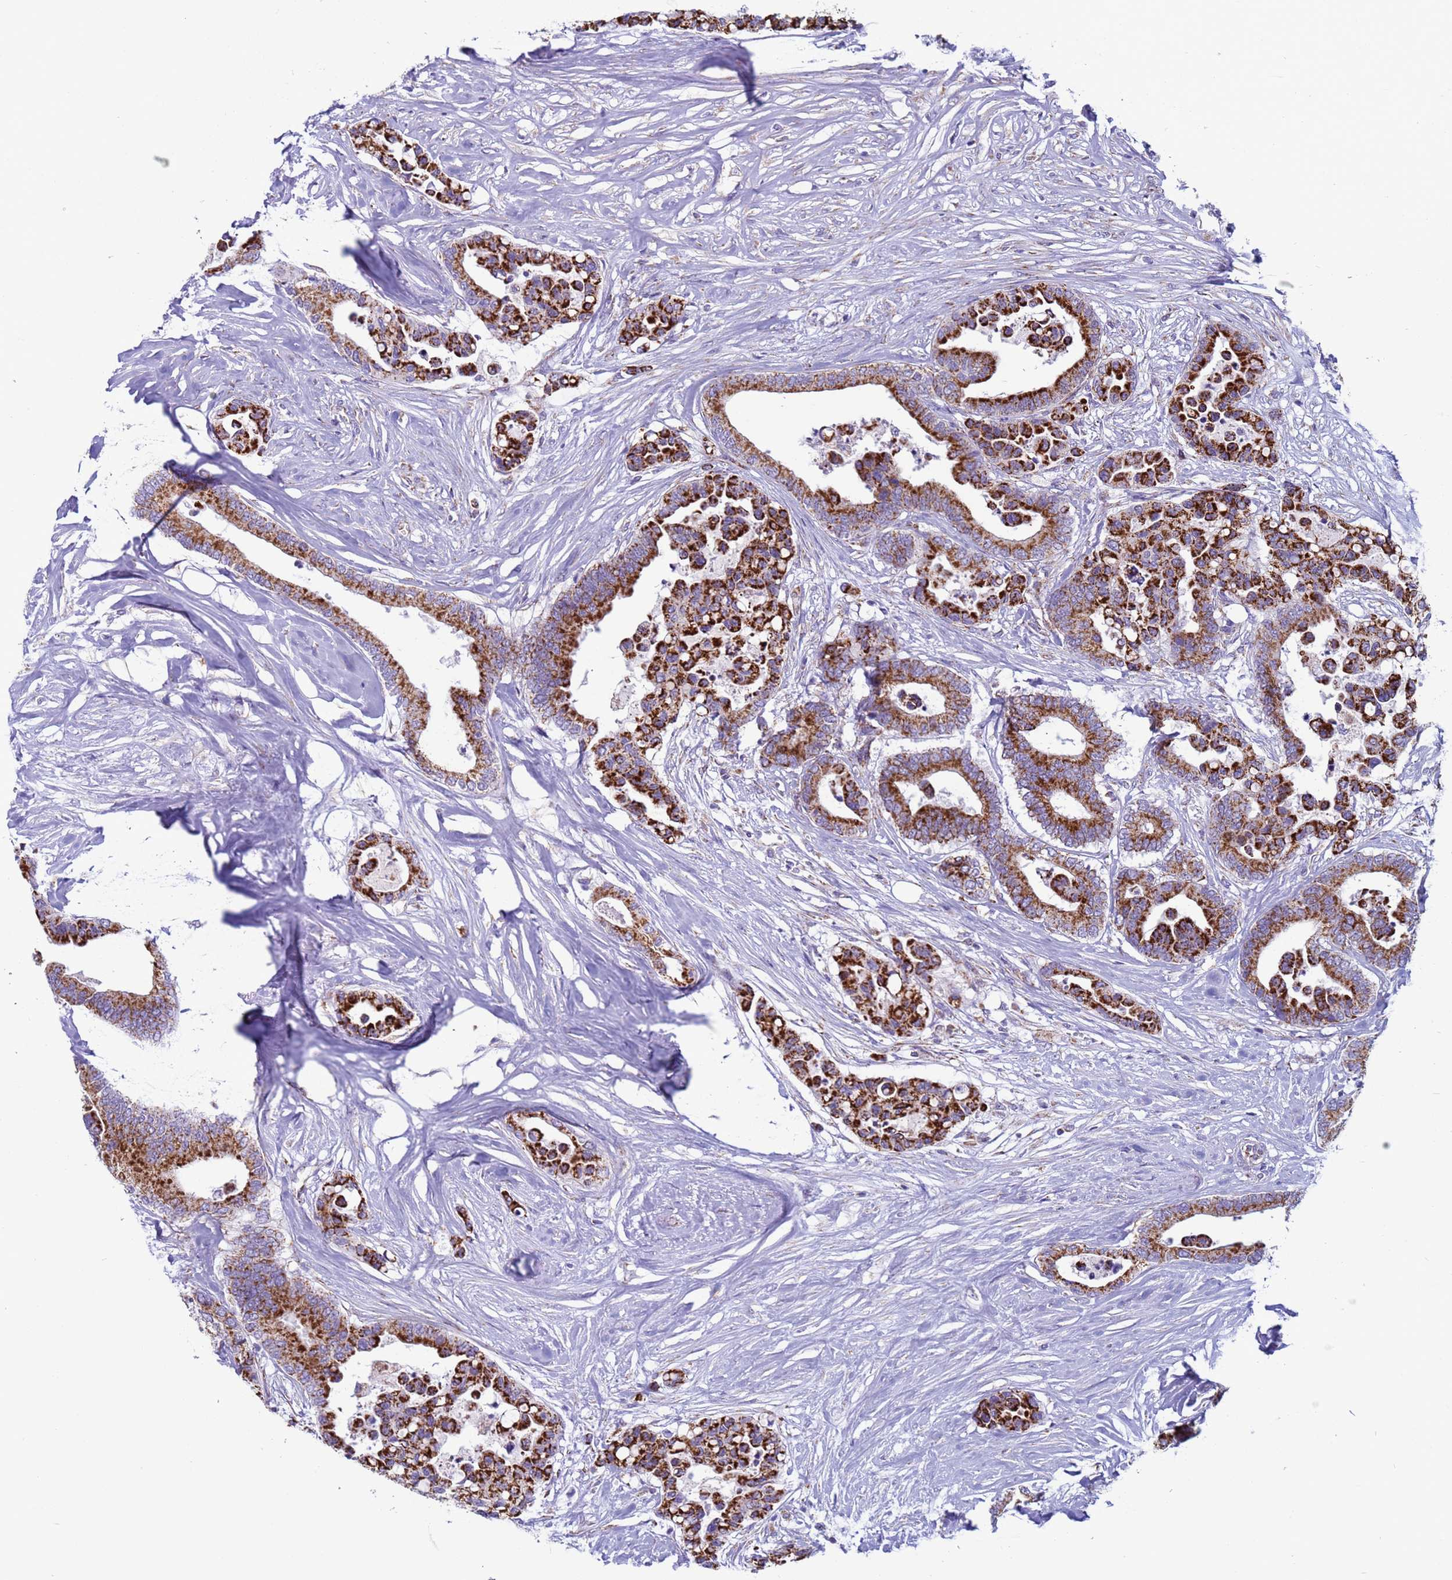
{"staining": {"intensity": "strong", "quantity": ">75%", "location": "cytoplasmic/membranous"}, "tissue": "colorectal cancer", "cell_type": "Tumor cells", "image_type": "cancer", "snomed": [{"axis": "morphology", "description": "Adenocarcinoma, NOS"}, {"axis": "topography", "description": "Colon"}], "caption": "There is high levels of strong cytoplasmic/membranous expression in tumor cells of adenocarcinoma (colorectal), as demonstrated by immunohistochemical staining (brown color).", "gene": "NCALD", "patient": {"sex": "male", "age": 82}}